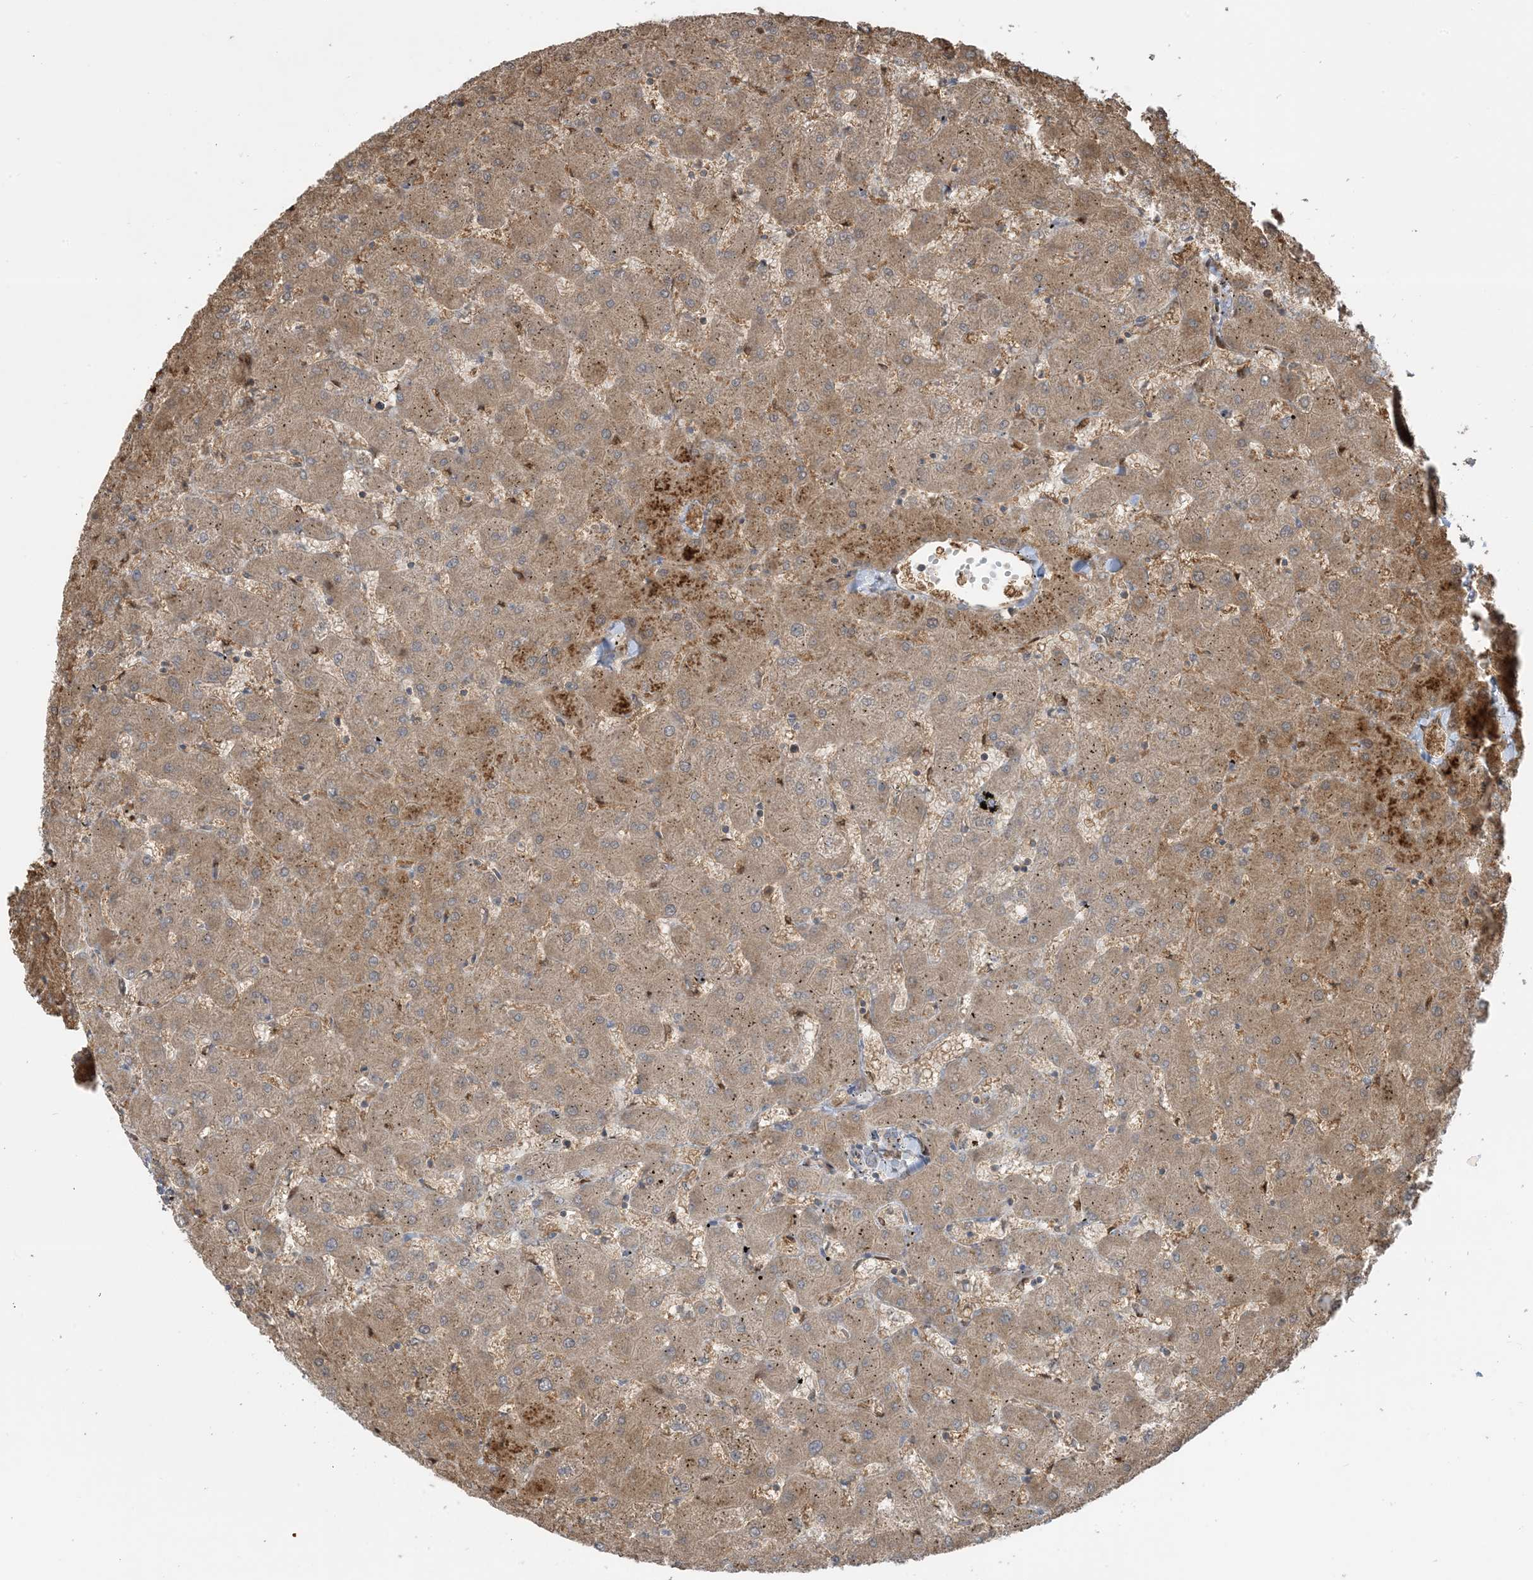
{"staining": {"intensity": "weak", "quantity": "<25%", "location": "cytoplasmic/membranous"}, "tissue": "liver", "cell_type": "Cholangiocytes", "image_type": "normal", "snomed": [{"axis": "morphology", "description": "Normal tissue, NOS"}, {"axis": "topography", "description": "Liver"}], "caption": "This image is of unremarkable liver stained with immunohistochemistry to label a protein in brown with the nuclei are counter-stained blue. There is no positivity in cholangiocytes. Brightfield microscopy of immunohistochemistry (IHC) stained with DAB (brown) and hematoxylin (blue), captured at high magnification.", "gene": "PPM1F", "patient": {"sex": "female", "age": 63}}